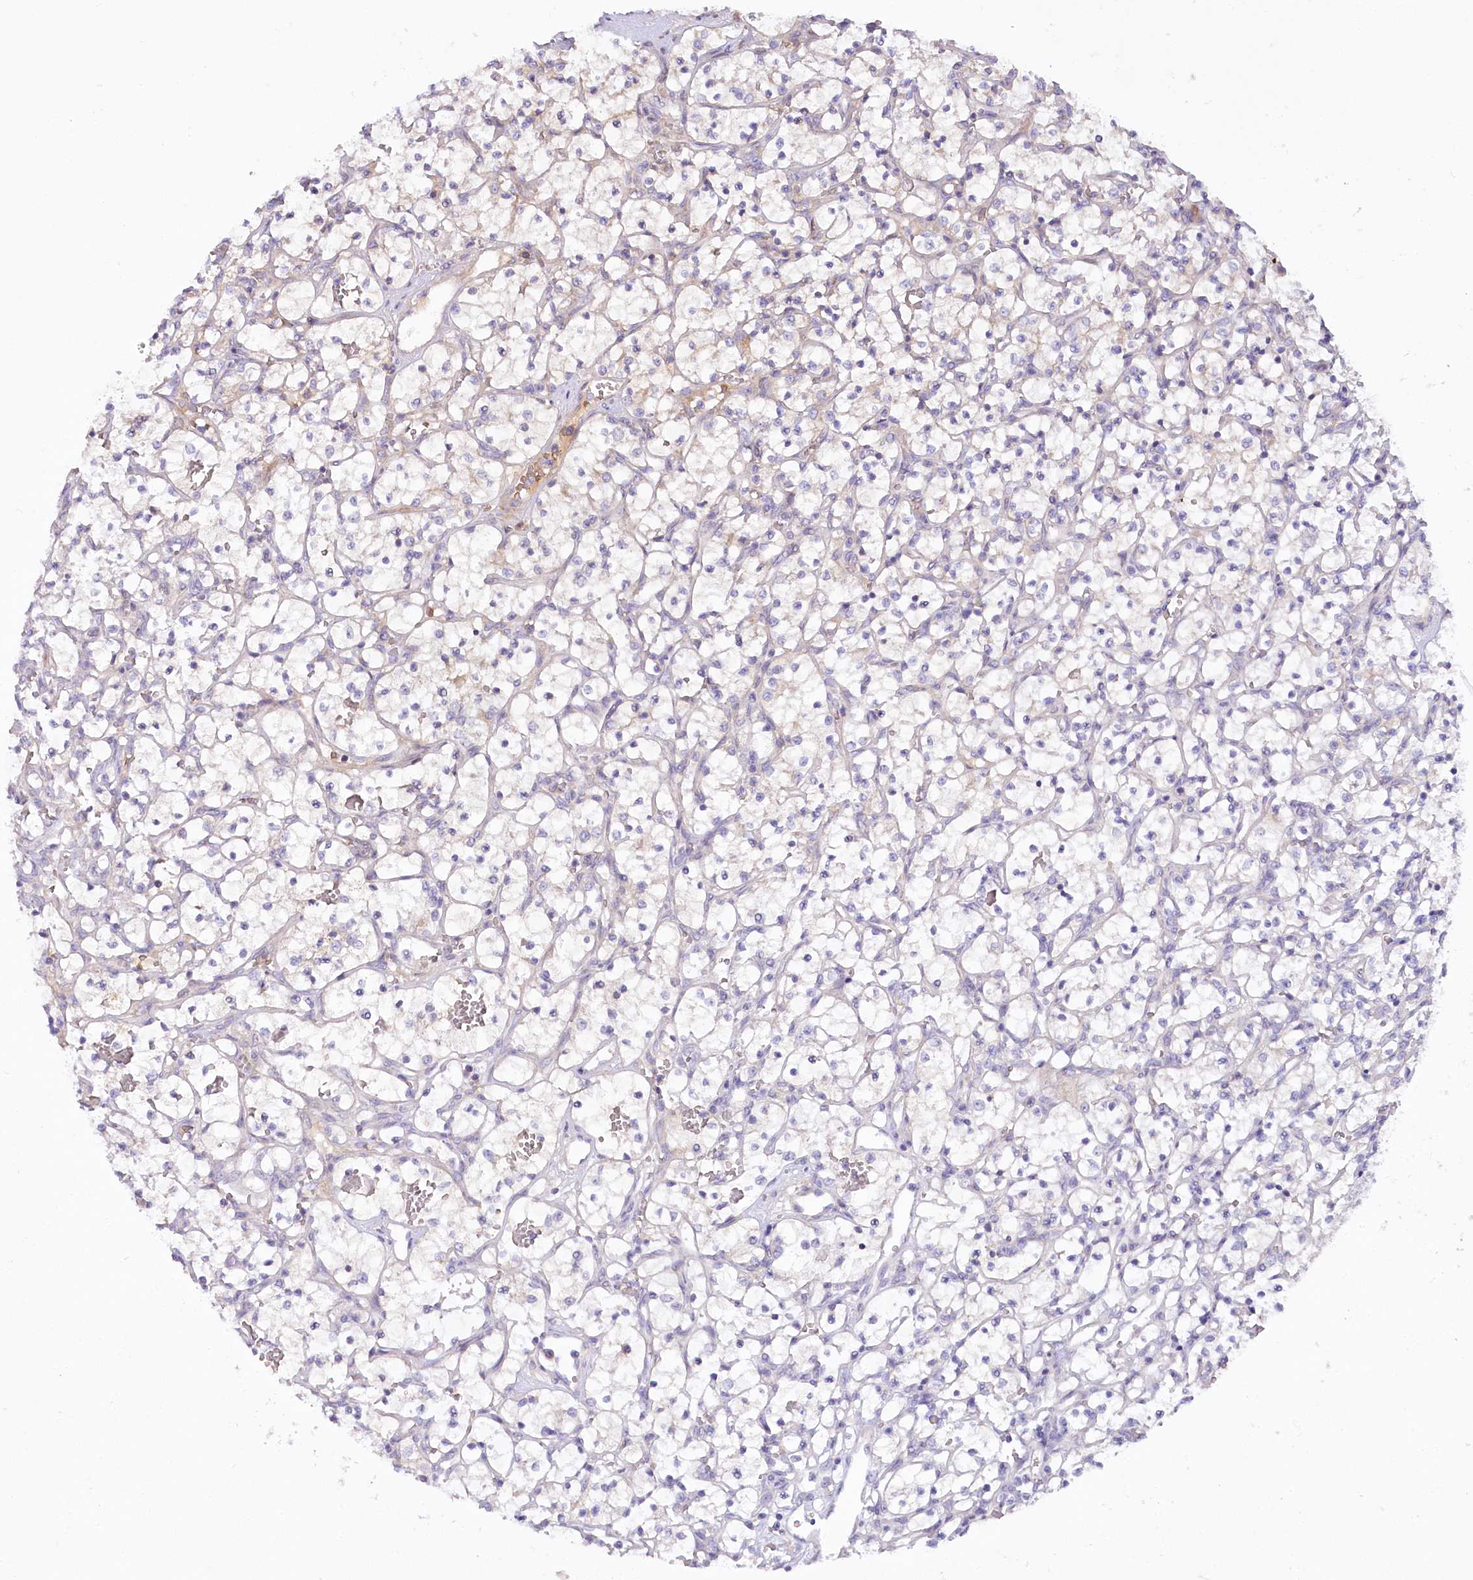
{"staining": {"intensity": "negative", "quantity": "none", "location": "none"}, "tissue": "renal cancer", "cell_type": "Tumor cells", "image_type": "cancer", "snomed": [{"axis": "morphology", "description": "Adenocarcinoma, NOS"}, {"axis": "topography", "description": "Kidney"}], "caption": "Renal cancer (adenocarcinoma) was stained to show a protein in brown. There is no significant positivity in tumor cells.", "gene": "EFHC2", "patient": {"sex": "female", "age": 69}}